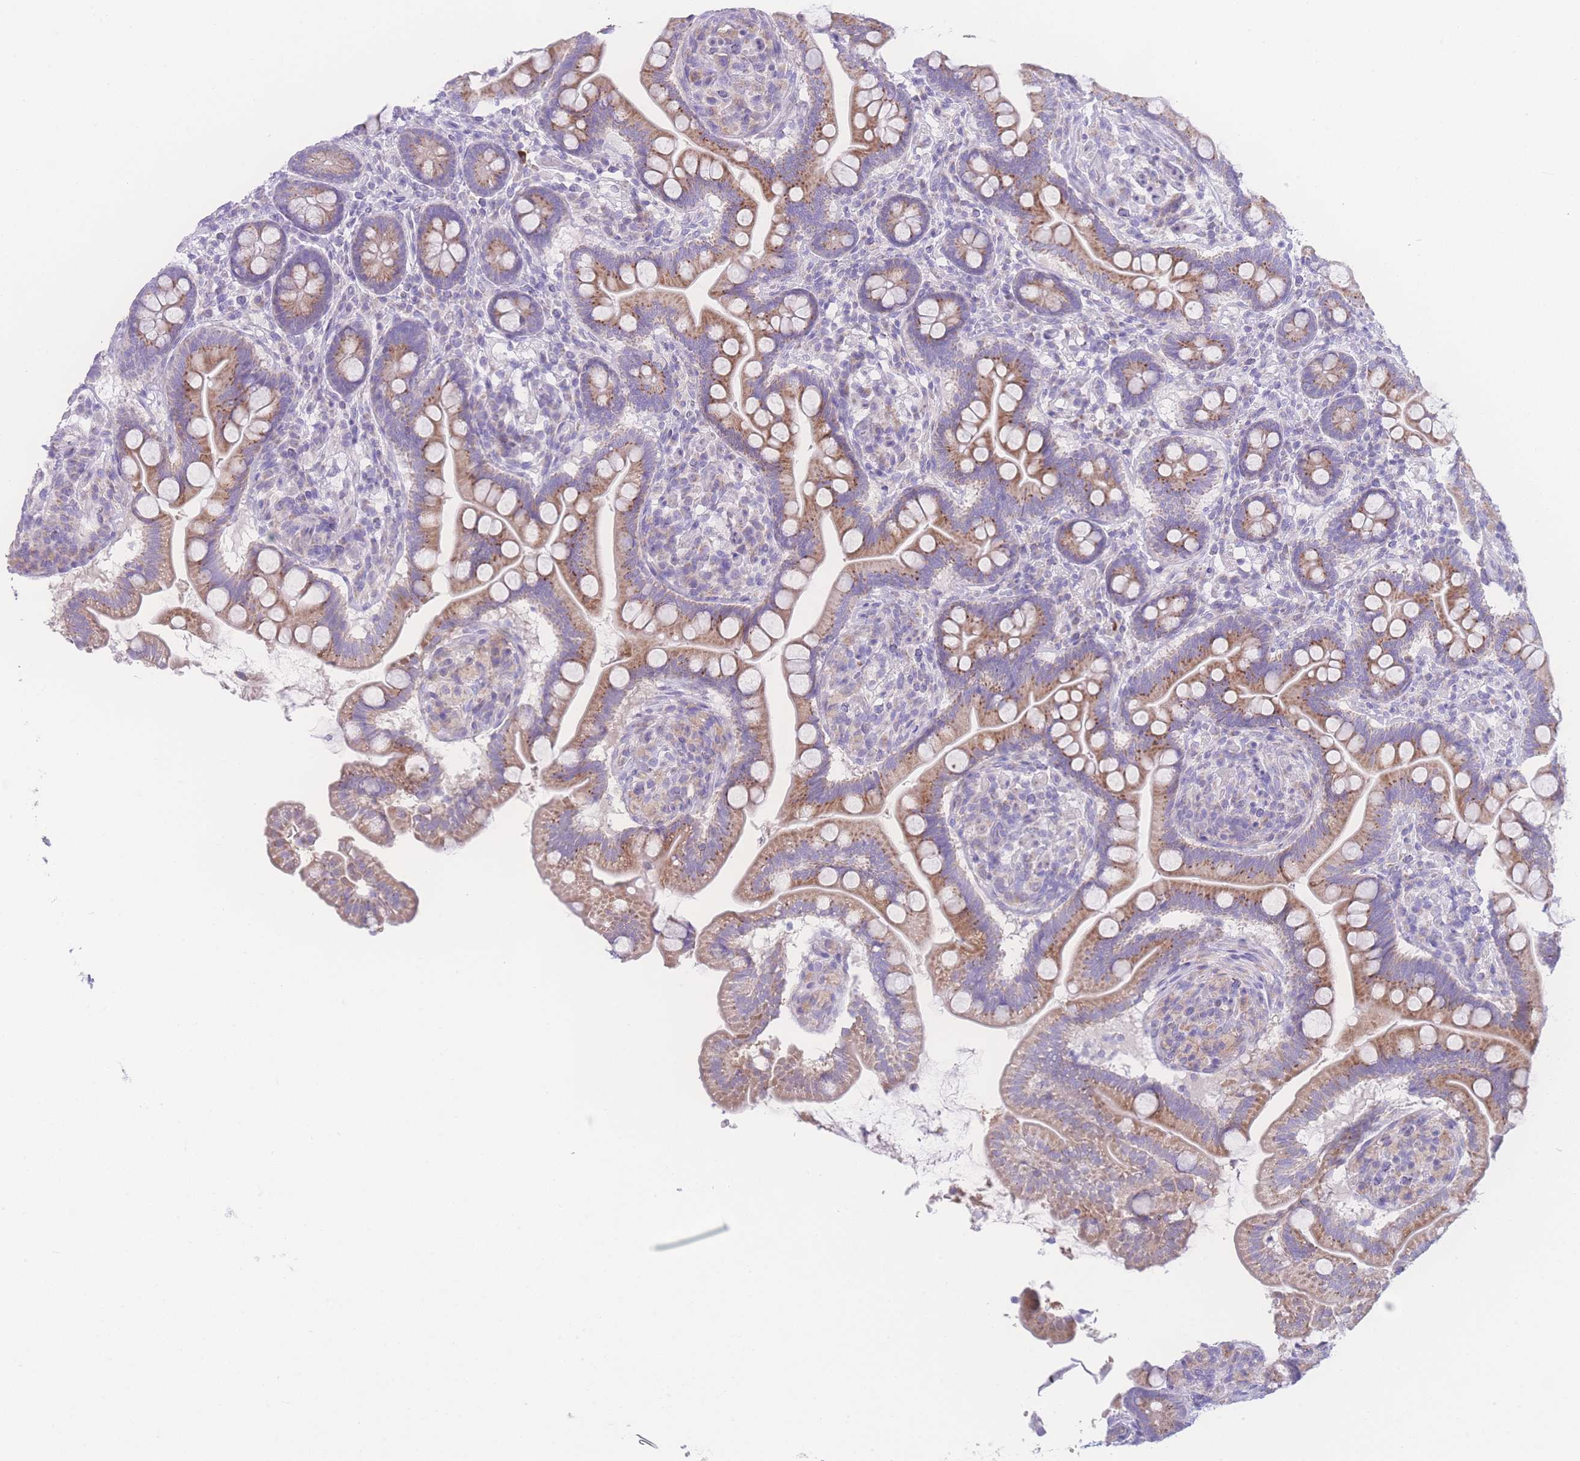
{"staining": {"intensity": "moderate", "quantity": ">75%", "location": "cytoplasmic/membranous"}, "tissue": "small intestine", "cell_type": "Glandular cells", "image_type": "normal", "snomed": [{"axis": "morphology", "description": "Normal tissue, NOS"}, {"axis": "topography", "description": "Small intestine"}], "caption": "A medium amount of moderate cytoplasmic/membranous staining is identified in about >75% of glandular cells in normal small intestine.", "gene": "NBEAL1", "patient": {"sex": "female", "age": 64}}